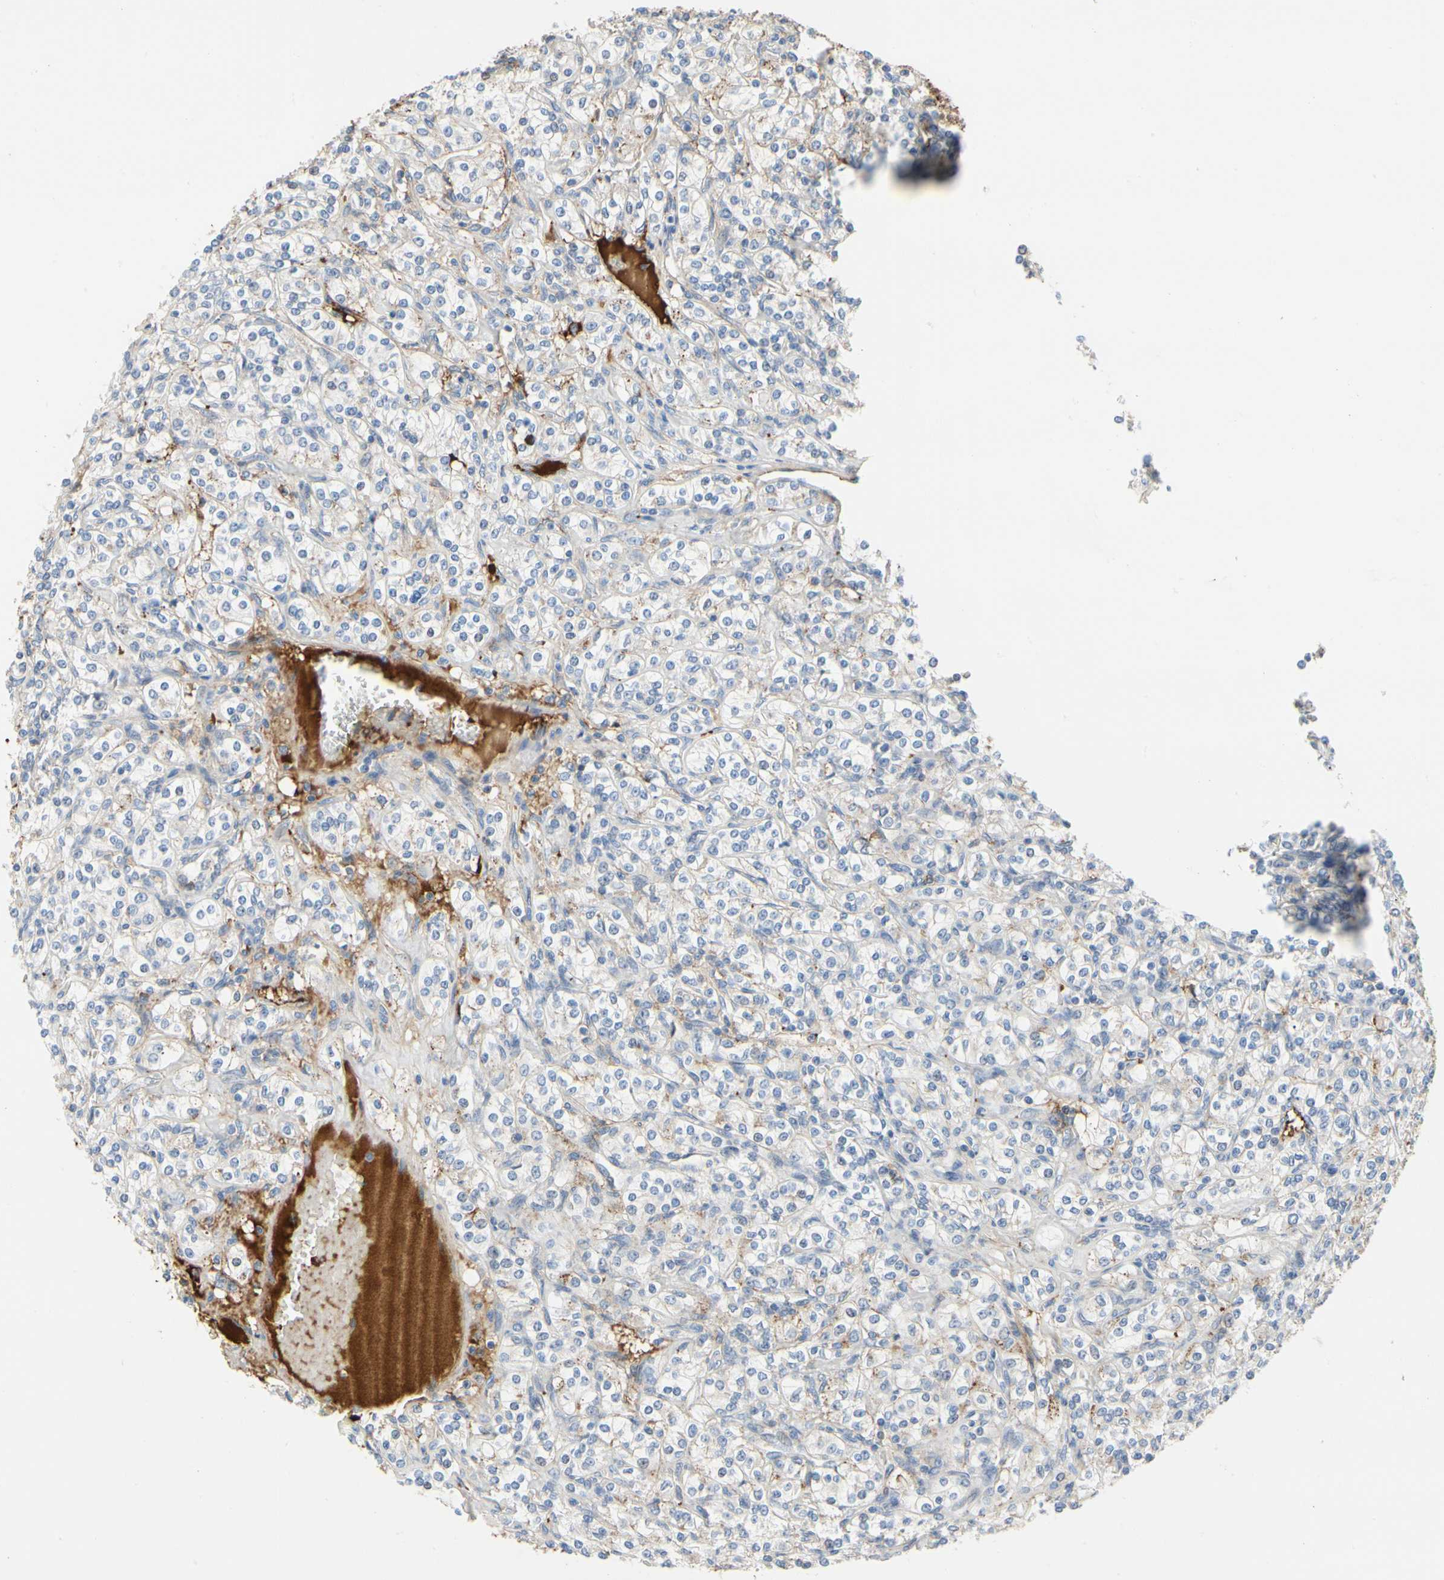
{"staining": {"intensity": "negative", "quantity": "none", "location": "none"}, "tissue": "renal cancer", "cell_type": "Tumor cells", "image_type": "cancer", "snomed": [{"axis": "morphology", "description": "Adenocarcinoma, NOS"}, {"axis": "topography", "description": "Kidney"}], "caption": "Immunohistochemistry photomicrograph of human adenocarcinoma (renal) stained for a protein (brown), which exhibits no expression in tumor cells. (DAB immunohistochemistry with hematoxylin counter stain).", "gene": "FGB", "patient": {"sex": "male", "age": 77}}